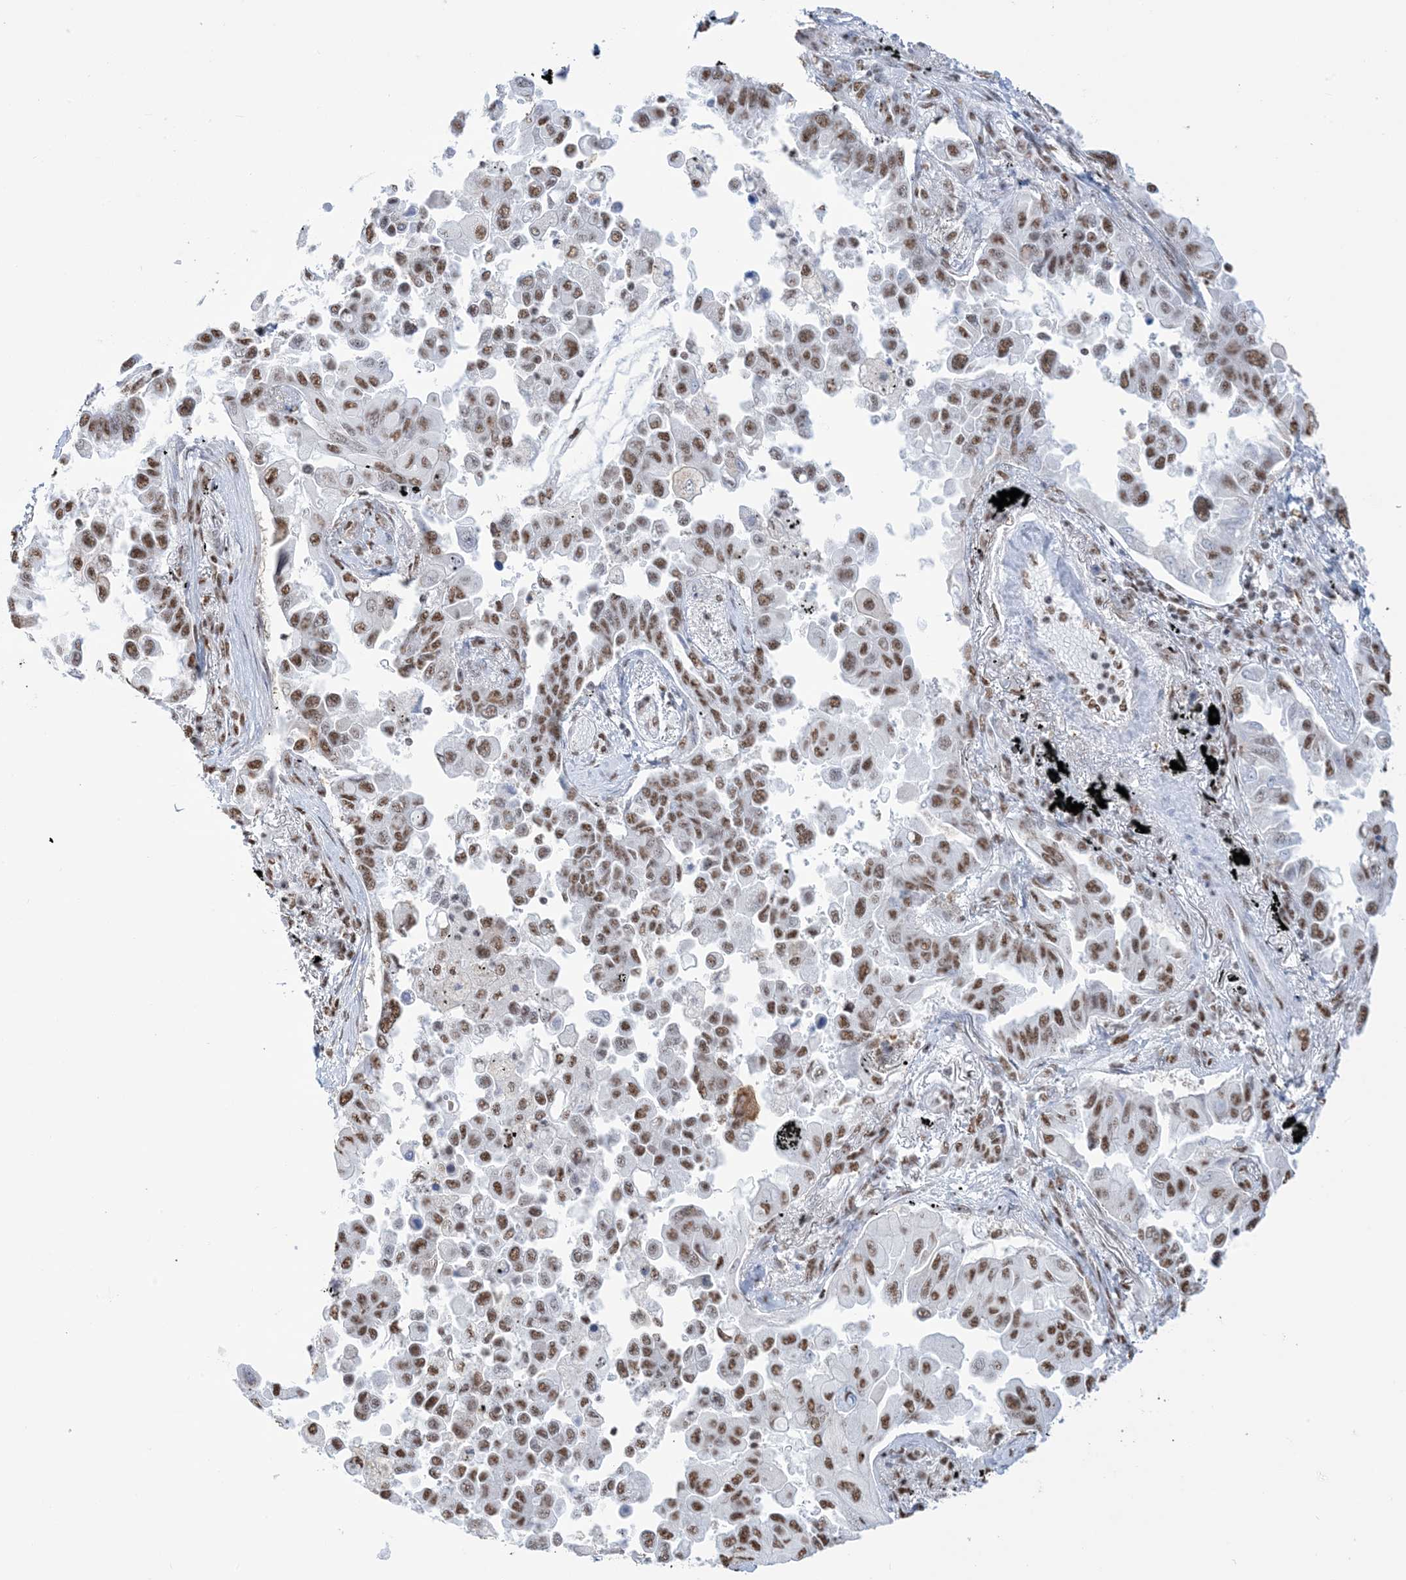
{"staining": {"intensity": "moderate", "quantity": ">75%", "location": "nuclear"}, "tissue": "lung cancer", "cell_type": "Tumor cells", "image_type": "cancer", "snomed": [{"axis": "morphology", "description": "Adenocarcinoma, NOS"}, {"axis": "topography", "description": "Lung"}], "caption": "The micrograph demonstrates staining of lung adenocarcinoma, revealing moderate nuclear protein staining (brown color) within tumor cells.", "gene": "ZNF792", "patient": {"sex": "female", "age": 67}}